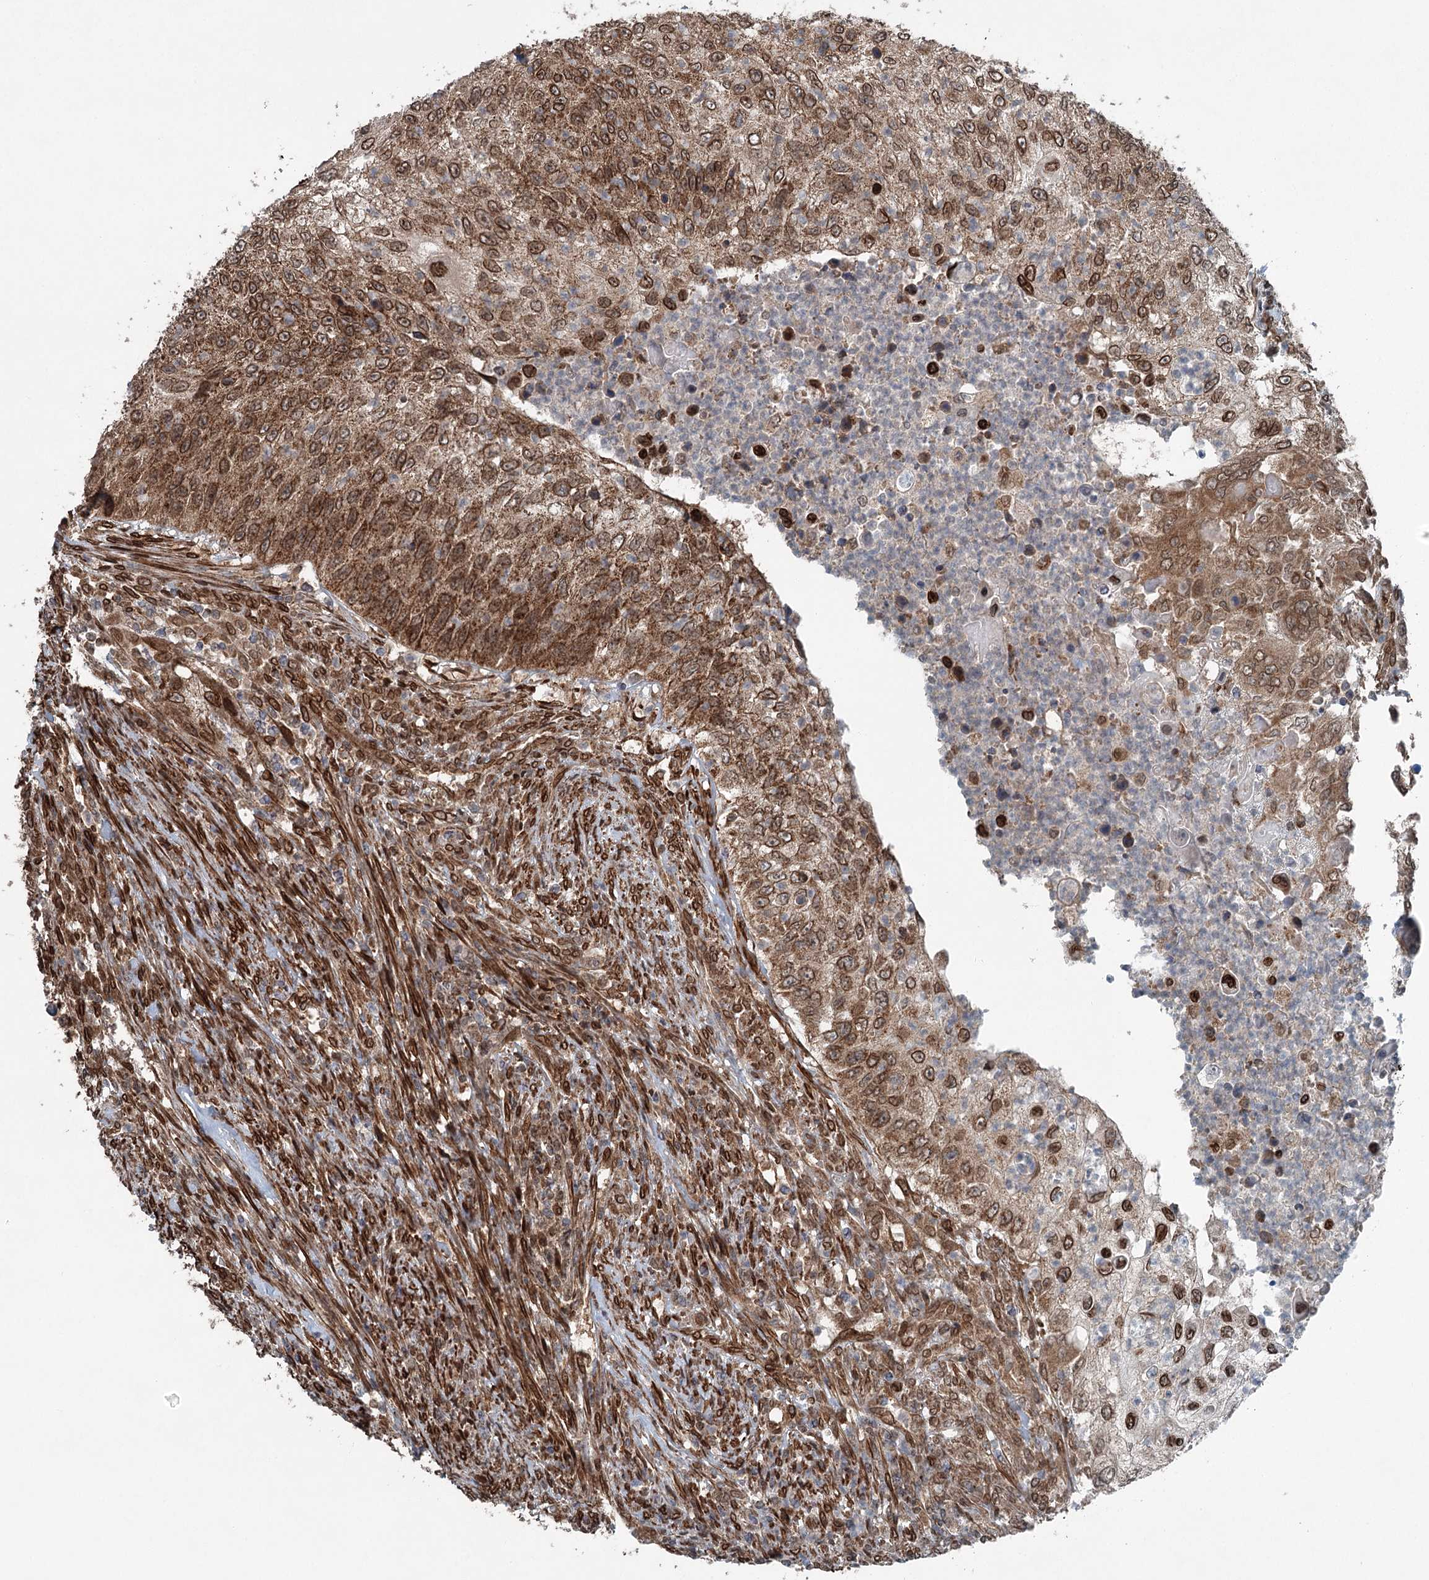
{"staining": {"intensity": "strong", "quantity": ">75%", "location": "cytoplasmic/membranous"}, "tissue": "urothelial cancer", "cell_type": "Tumor cells", "image_type": "cancer", "snomed": [{"axis": "morphology", "description": "Urothelial carcinoma, High grade"}, {"axis": "topography", "description": "Urinary bladder"}], "caption": "Strong cytoplasmic/membranous staining is present in about >75% of tumor cells in urothelial carcinoma (high-grade).", "gene": "BCKDHA", "patient": {"sex": "female", "age": 60}}